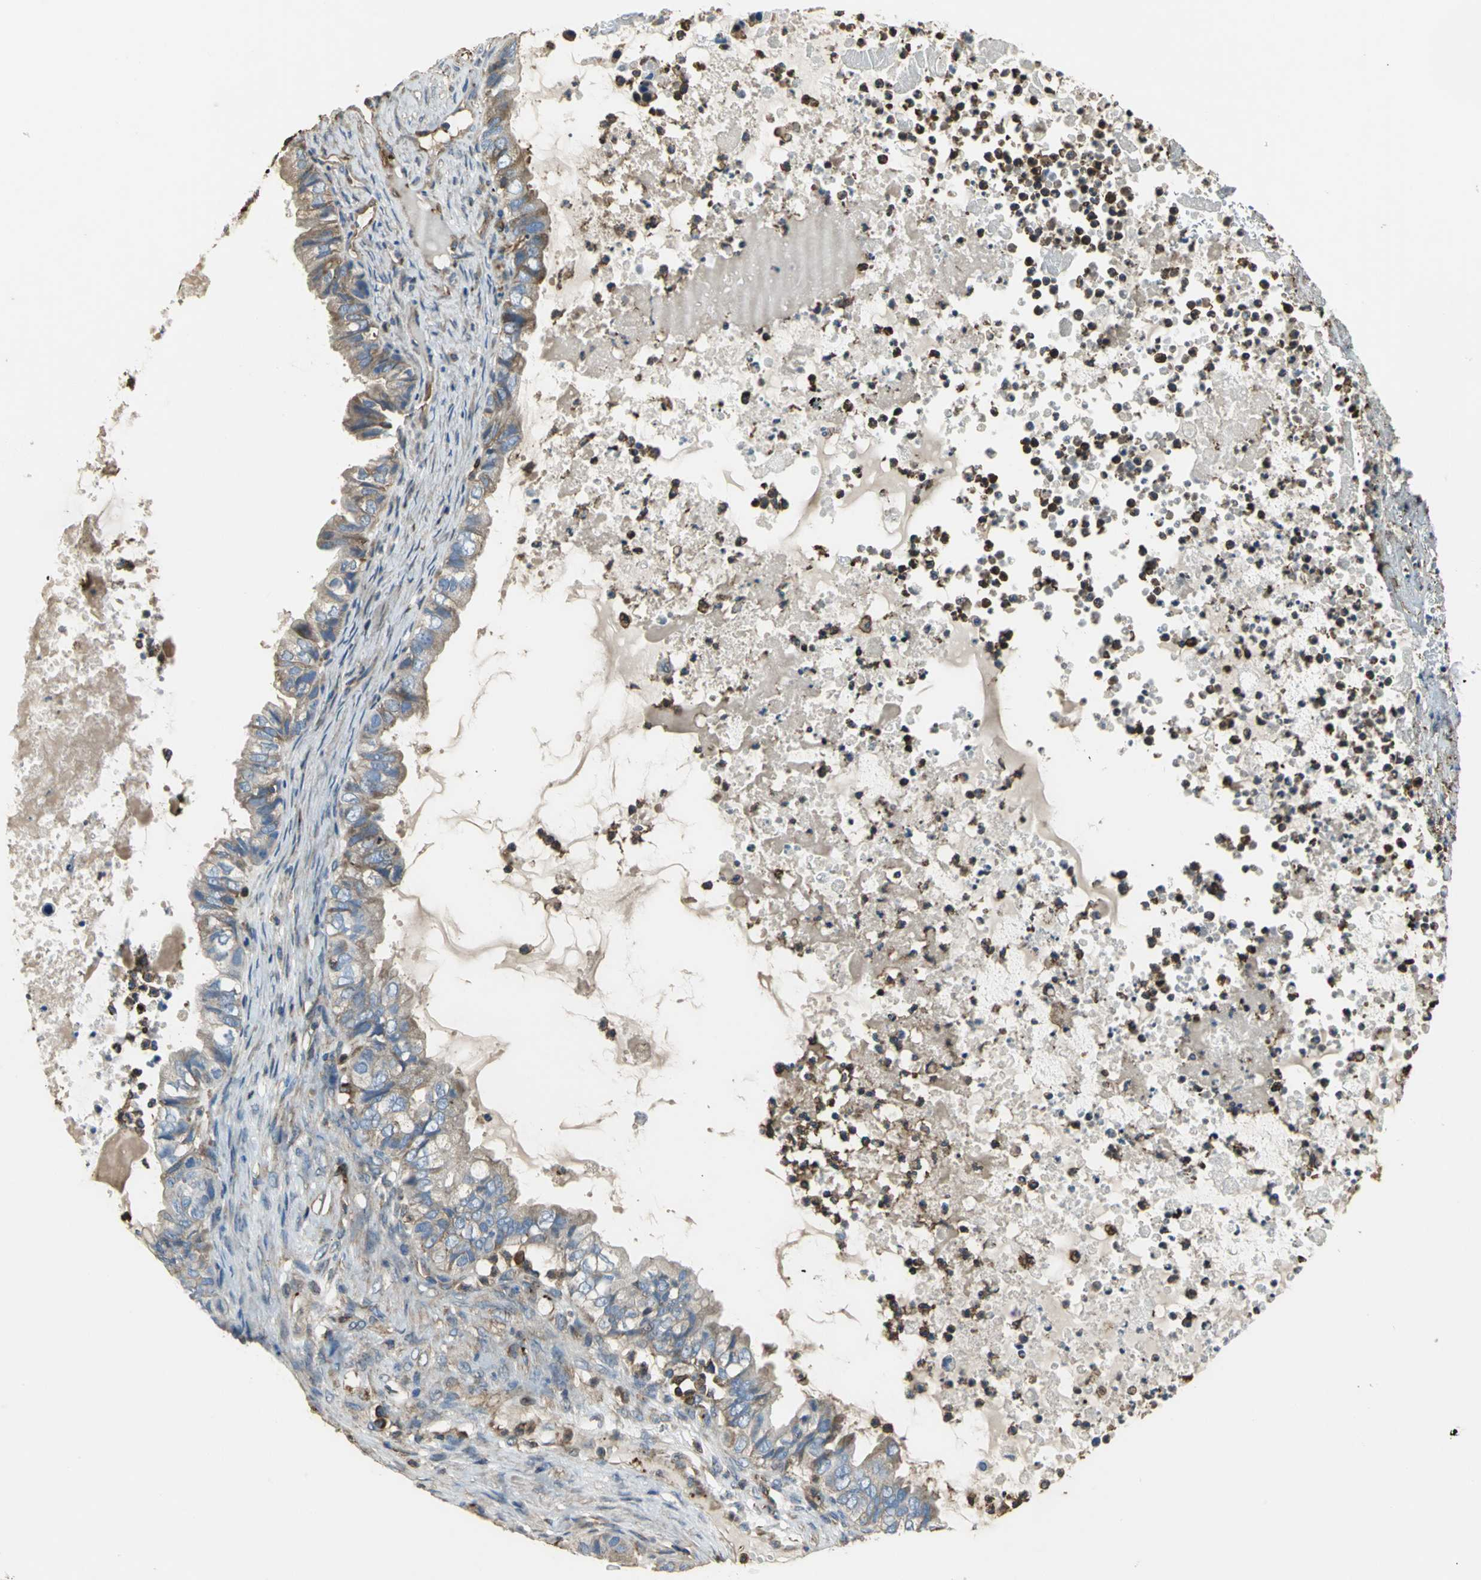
{"staining": {"intensity": "moderate", "quantity": "25%-75%", "location": "cytoplasmic/membranous"}, "tissue": "ovarian cancer", "cell_type": "Tumor cells", "image_type": "cancer", "snomed": [{"axis": "morphology", "description": "Cystadenocarcinoma, mucinous, NOS"}, {"axis": "topography", "description": "Ovary"}], "caption": "Approximately 25%-75% of tumor cells in mucinous cystadenocarcinoma (ovarian) demonstrate moderate cytoplasmic/membranous protein expression as visualized by brown immunohistochemical staining.", "gene": "TLN1", "patient": {"sex": "female", "age": 80}}